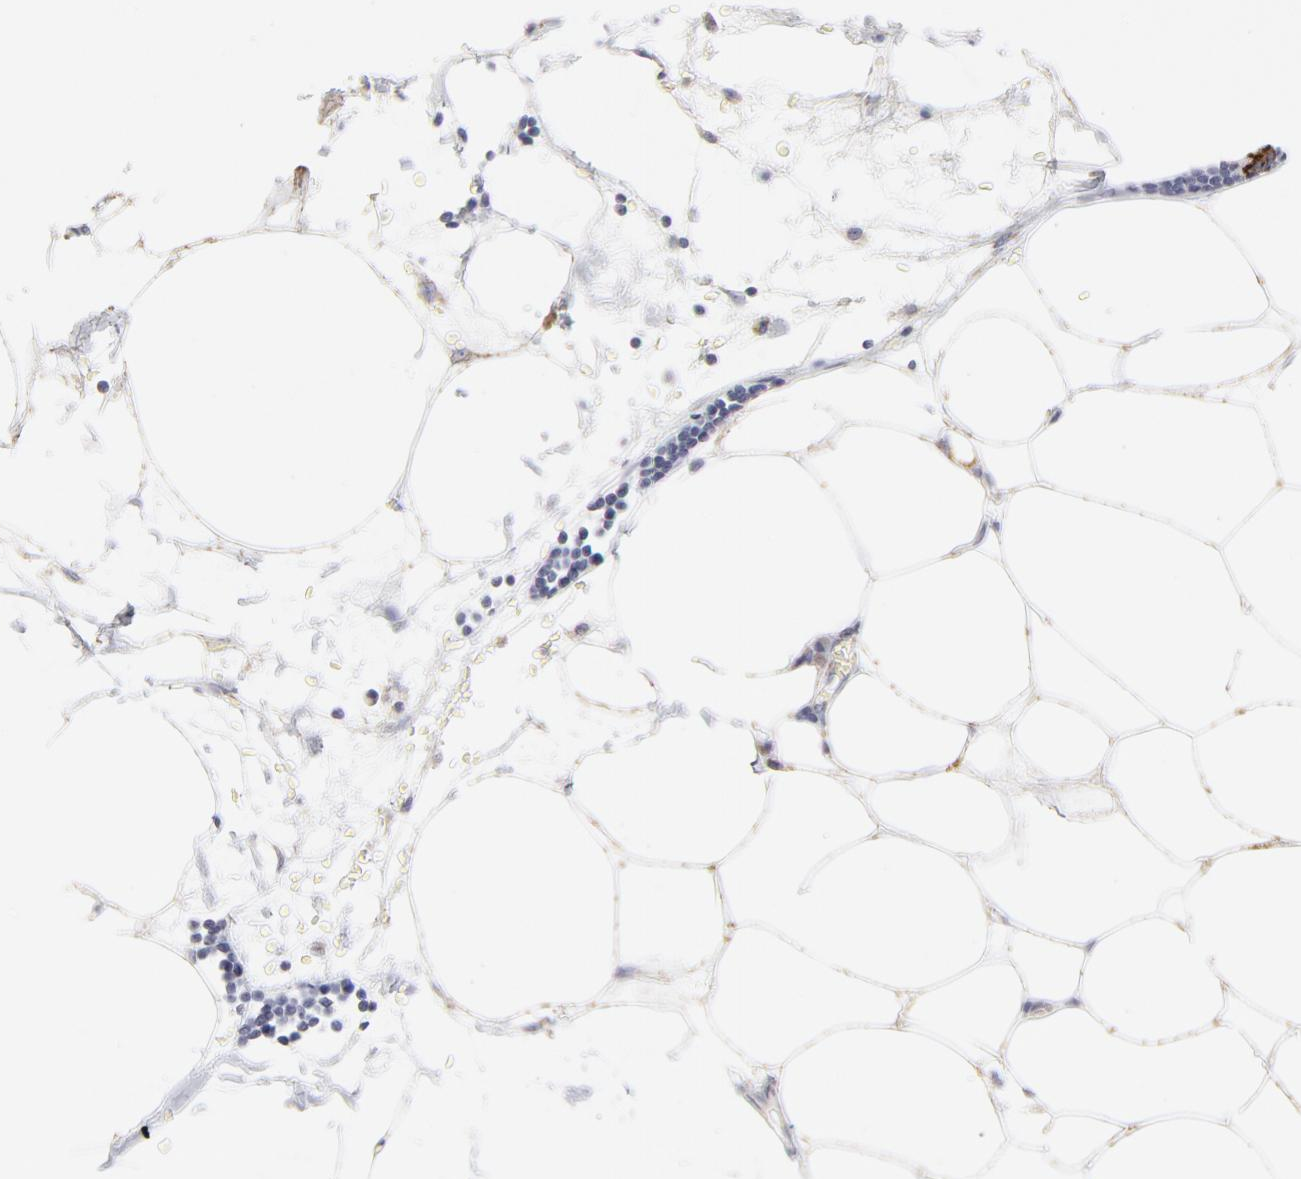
{"staining": {"intensity": "negative", "quantity": "none", "location": "none"}, "tissue": "adipose tissue", "cell_type": "Adipocytes", "image_type": "normal", "snomed": [{"axis": "morphology", "description": "Normal tissue, NOS"}, {"axis": "morphology", "description": "Adenocarcinoma, NOS"}, {"axis": "topography", "description": "Colon"}, {"axis": "topography", "description": "Peripheral nerve tissue"}], "caption": "This is a micrograph of IHC staining of normal adipose tissue, which shows no positivity in adipocytes.", "gene": "TST", "patient": {"sex": "male", "age": 14}}